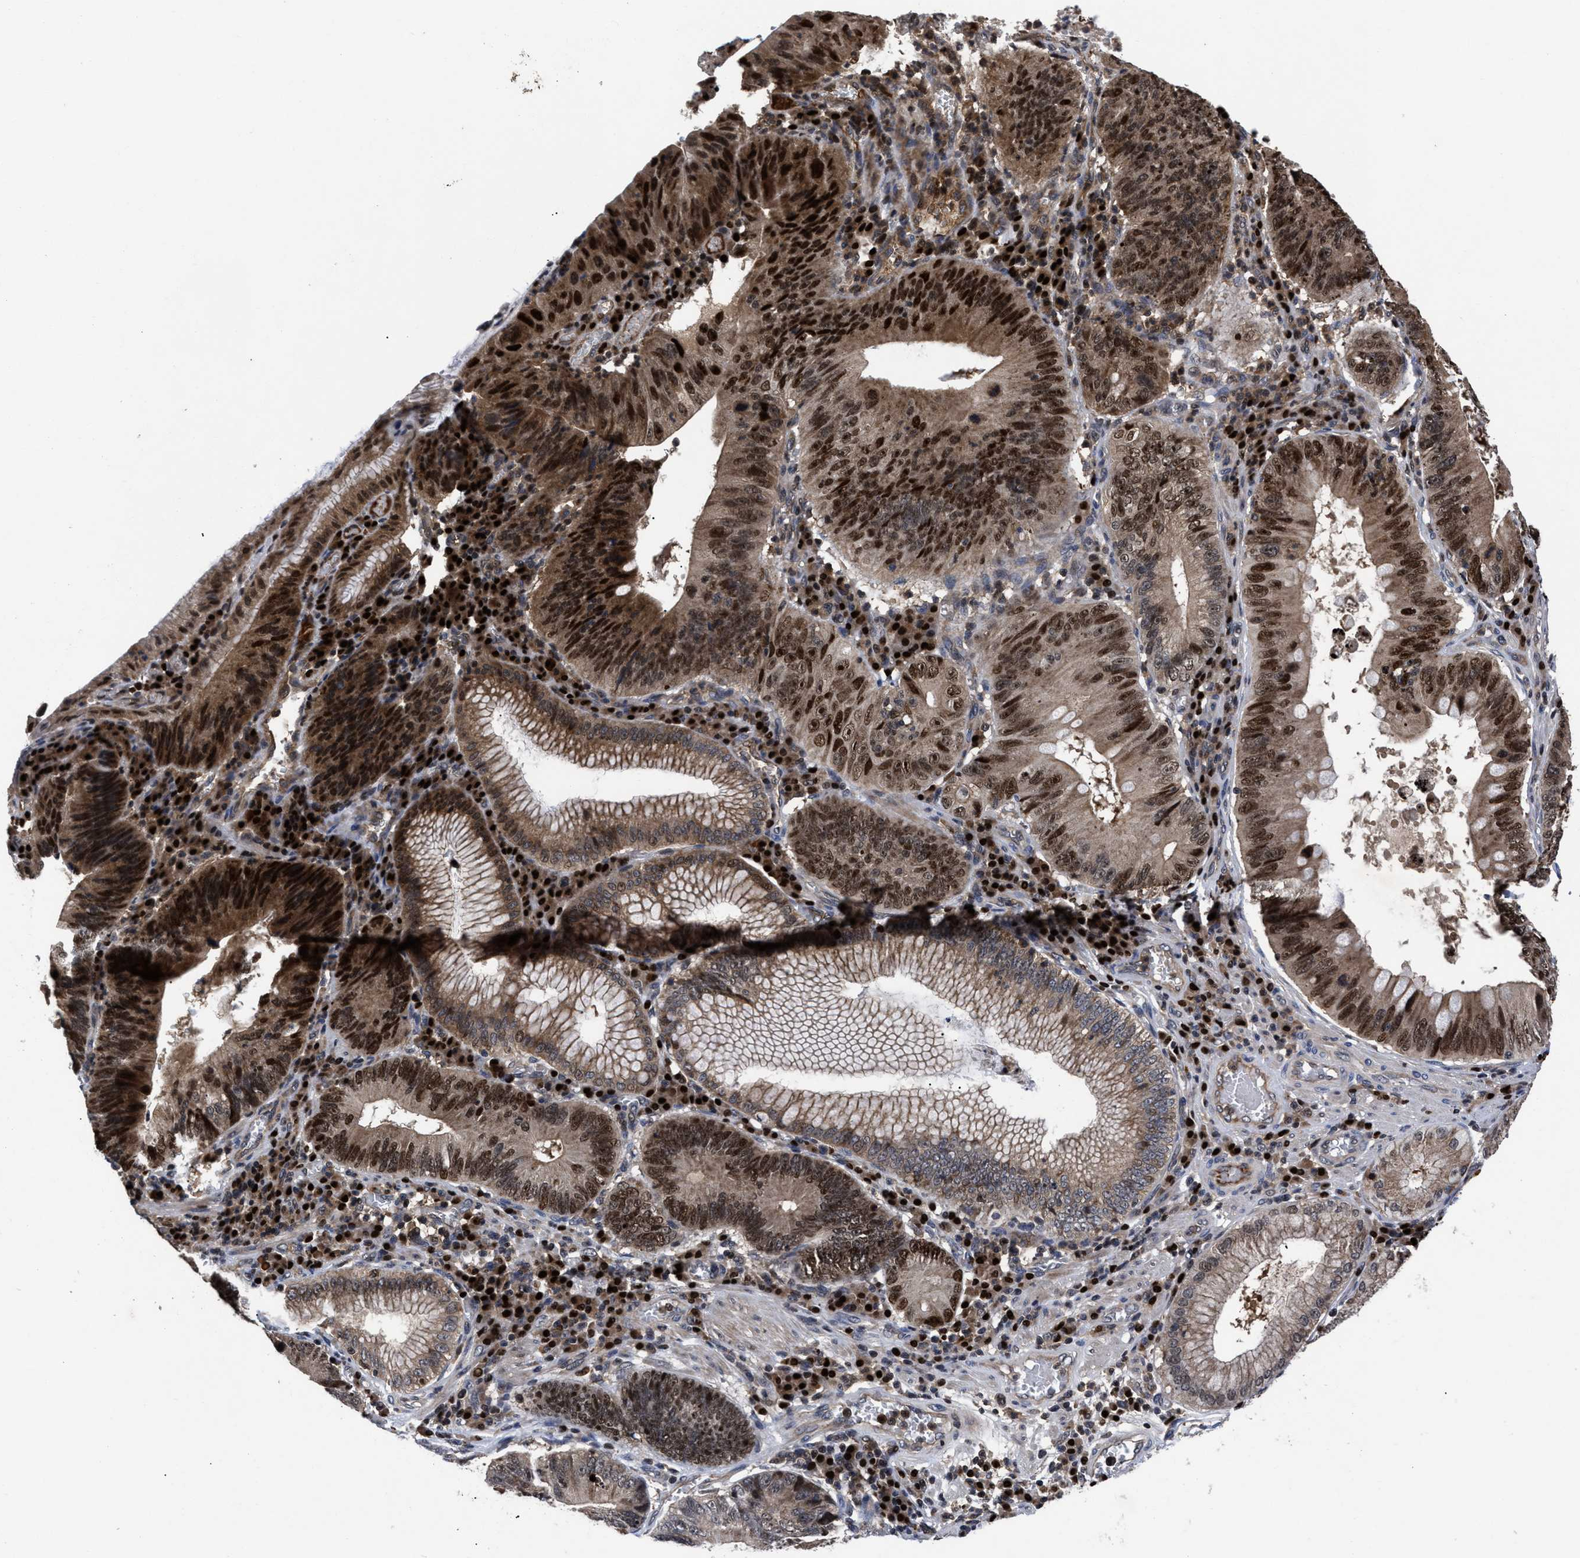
{"staining": {"intensity": "strong", "quantity": ">75%", "location": "cytoplasmic/membranous,nuclear"}, "tissue": "stomach cancer", "cell_type": "Tumor cells", "image_type": "cancer", "snomed": [{"axis": "morphology", "description": "Adenocarcinoma, NOS"}, {"axis": "topography", "description": "Stomach"}], "caption": "Brown immunohistochemical staining in human adenocarcinoma (stomach) reveals strong cytoplasmic/membranous and nuclear staining in approximately >75% of tumor cells.", "gene": "FAM200A", "patient": {"sex": "male", "age": 59}}